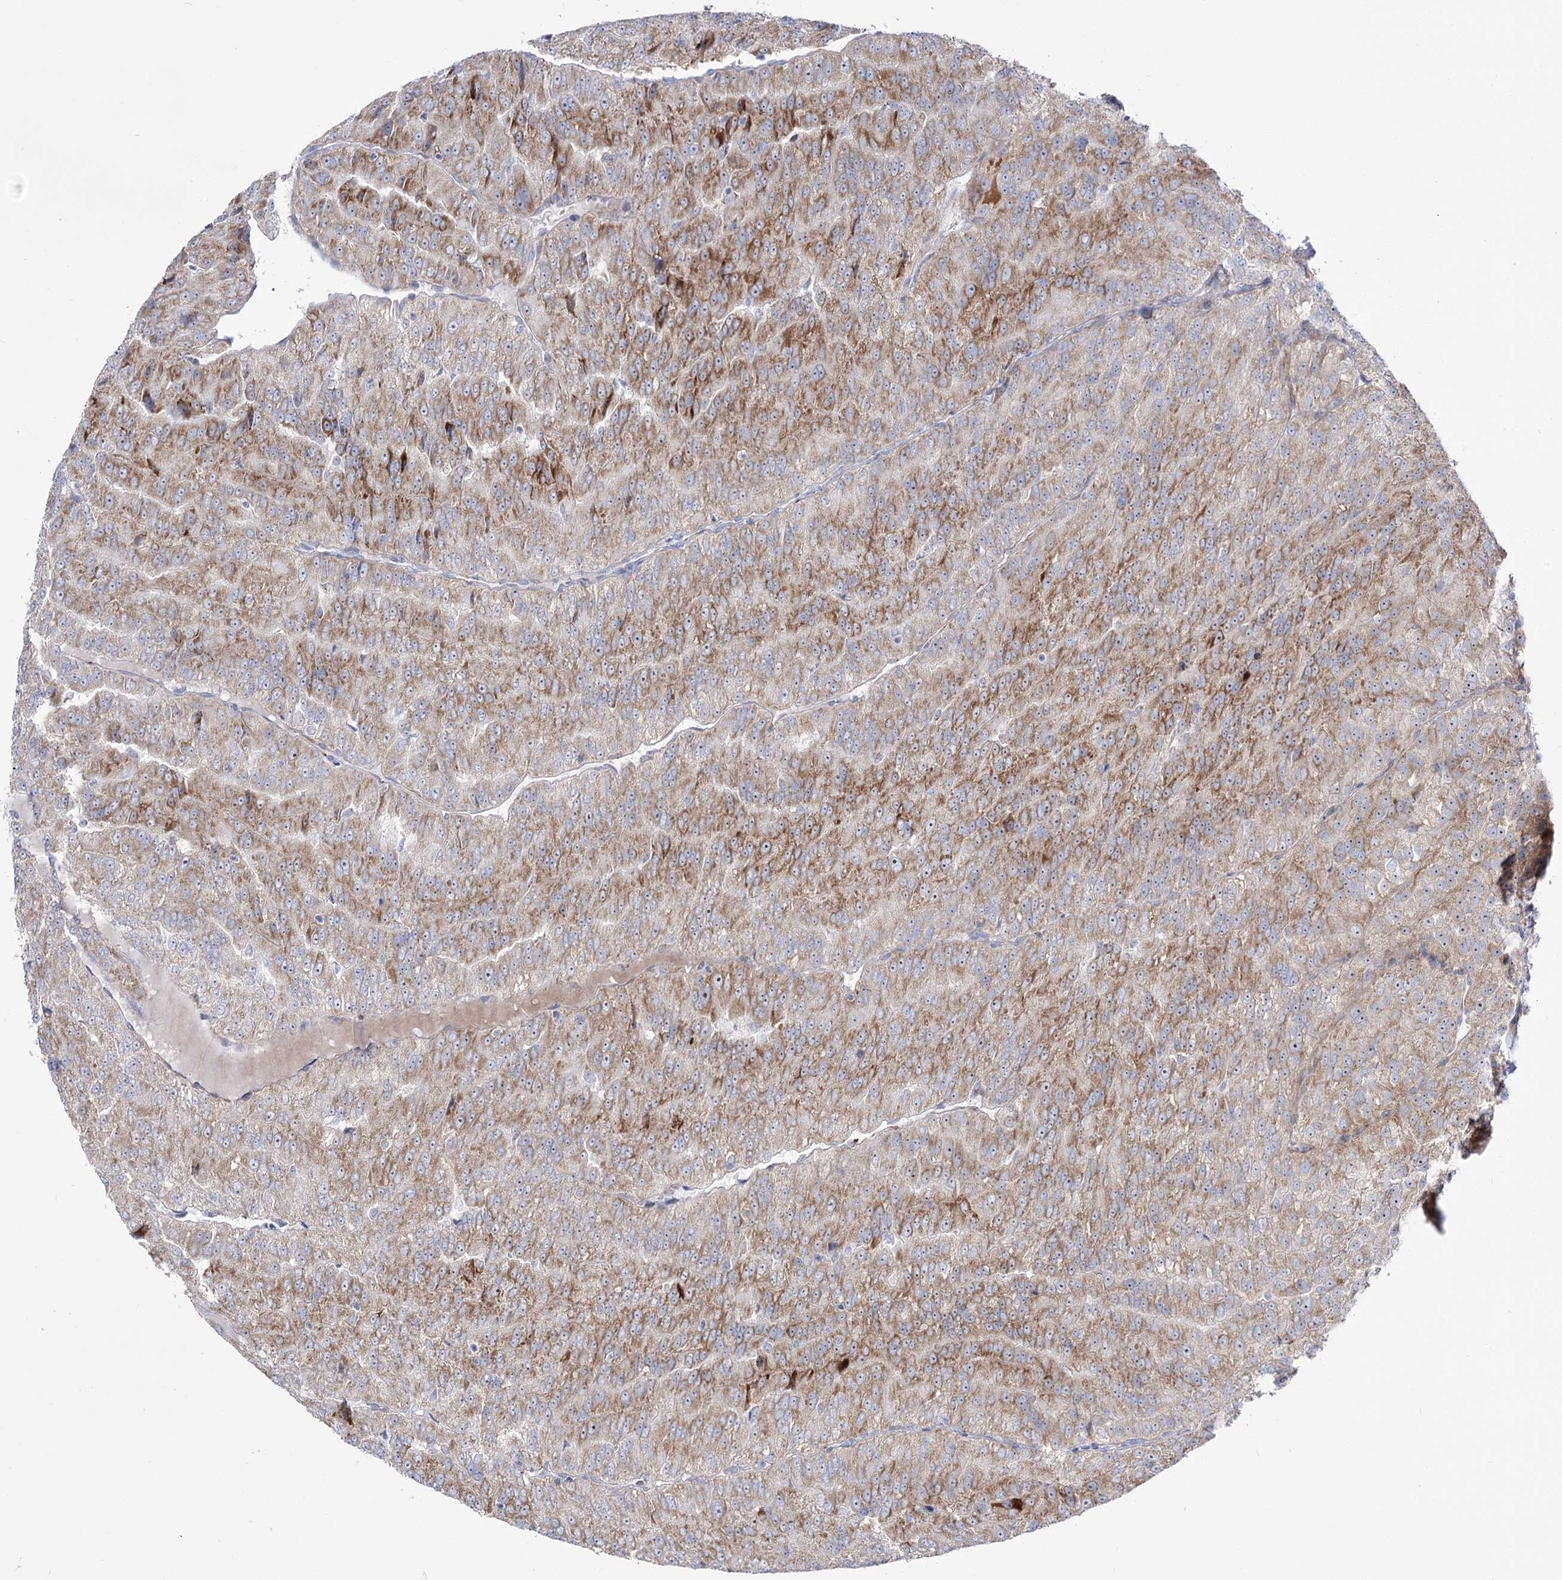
{"staining": {"intensity": "moderate", "quantity": ">75%", "location": "cytoplasmic/membranous"}, "tissue": "renal cancer", "cell_type": "Tumor cells", "image_type": "cancer", "snomed": [{"axis": "morphology", "description": "Adenocarcinoma, NOS"}, {"axis": "topography", "description": "Kidney"}], "caption": "A brown stain shows moderate cytoplasmic/membranous positivity of a protein in human renal adenocarcinoma tumor cells.", "gene": "METTL5", "patient": {"sex": "female", "age": 63}}